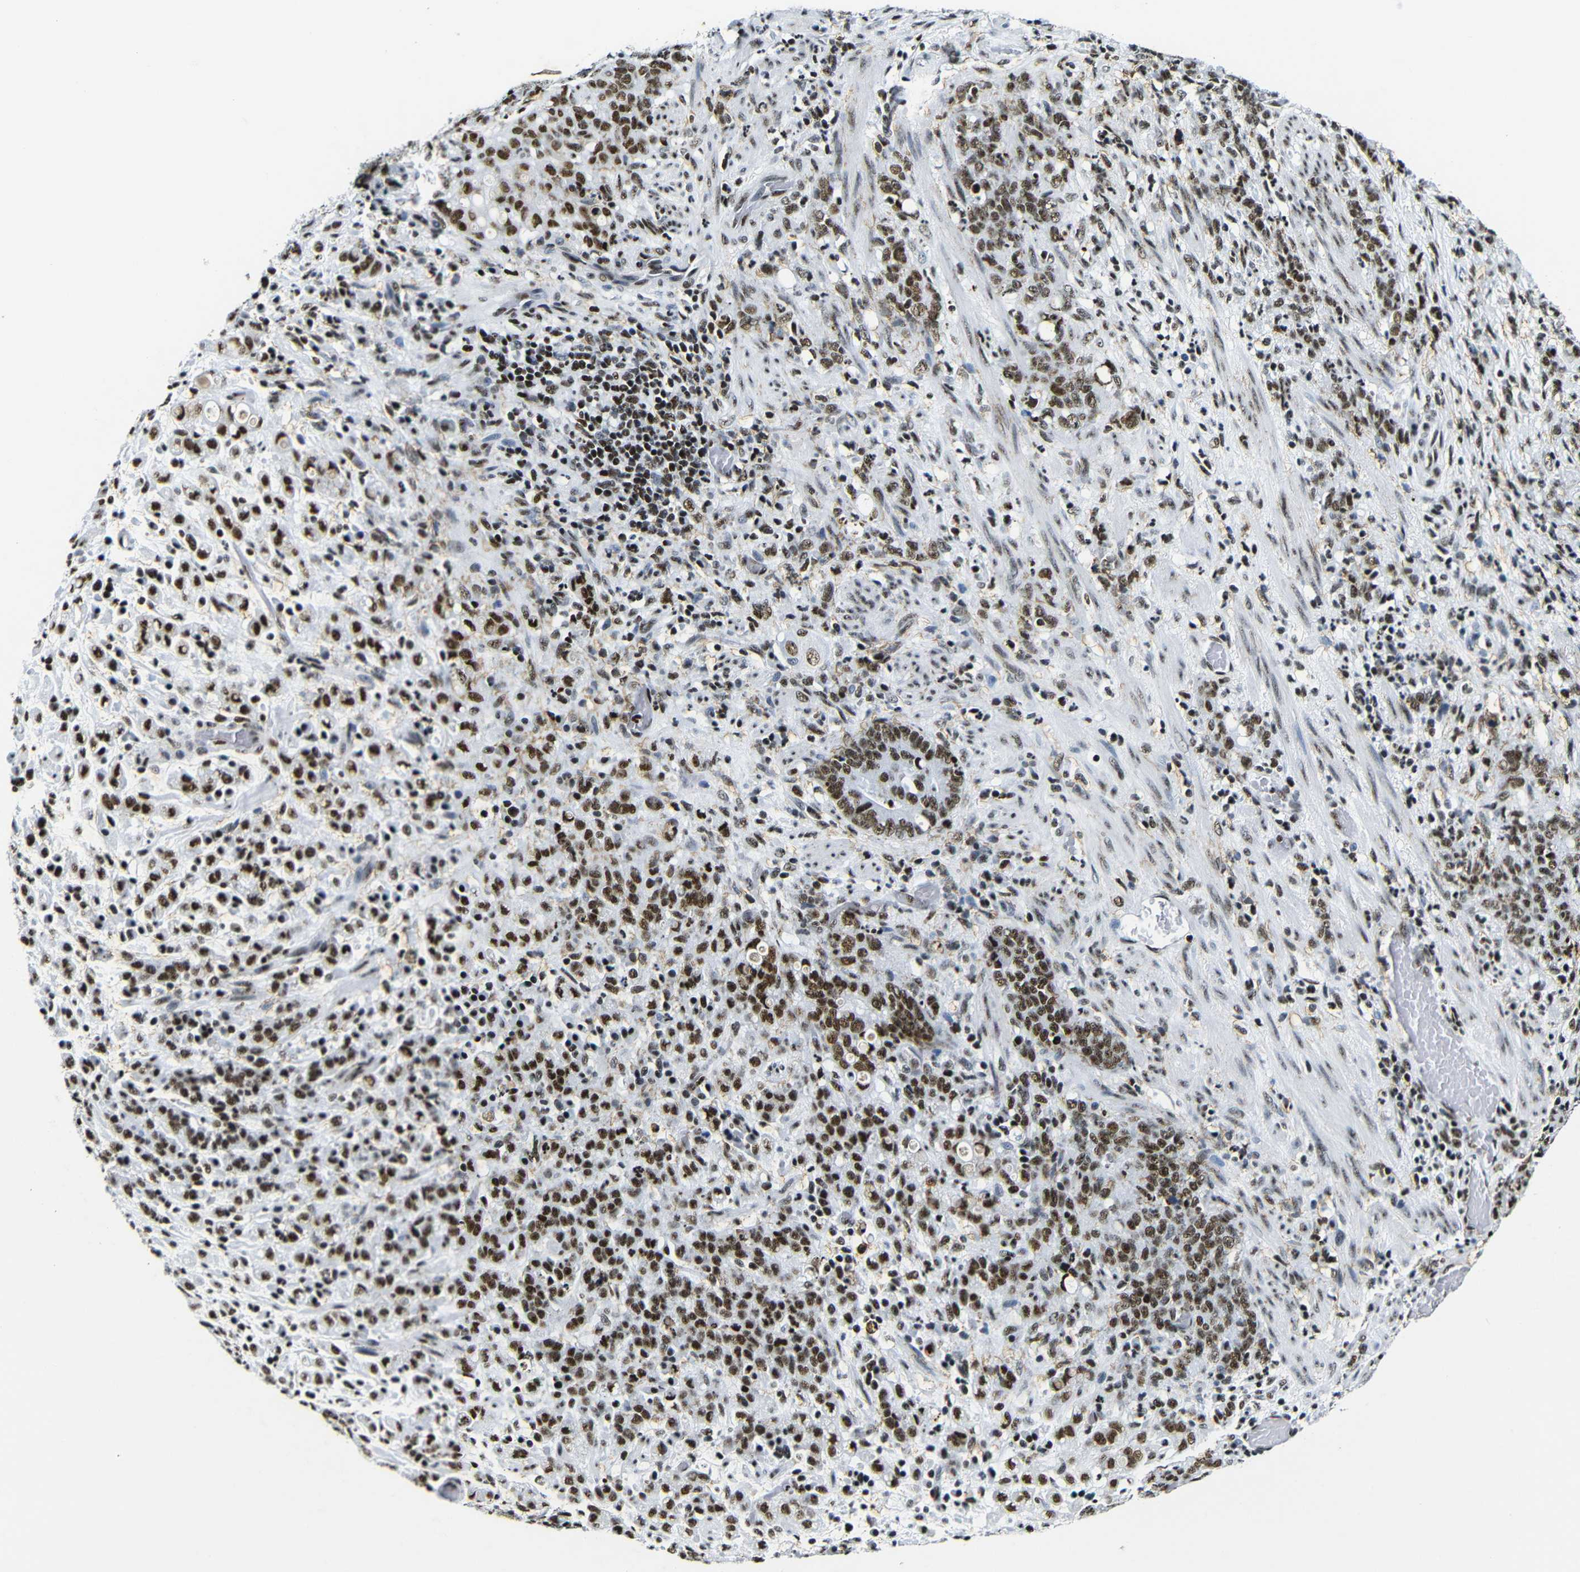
{"staining": {"intensity": "strong", "quantity": ">75%", "location": "nuclear"}, "tissue": "stomach cancer", "cell_type": "Tumor cells", "image_type": "cancer", "snomed": [{"axis": "morphology", "description": "Adenocarcinoma, NOS"}, {"axis": "topography", "description": "Stomach, lower"}], "caption": "Human stomach cancer stained with a brown dye demonstrates strong nuclear positive positivity in about >75% of tumor cells.", "gene": "SRSF1", "patient": {"sex": "male", "age": 88}}